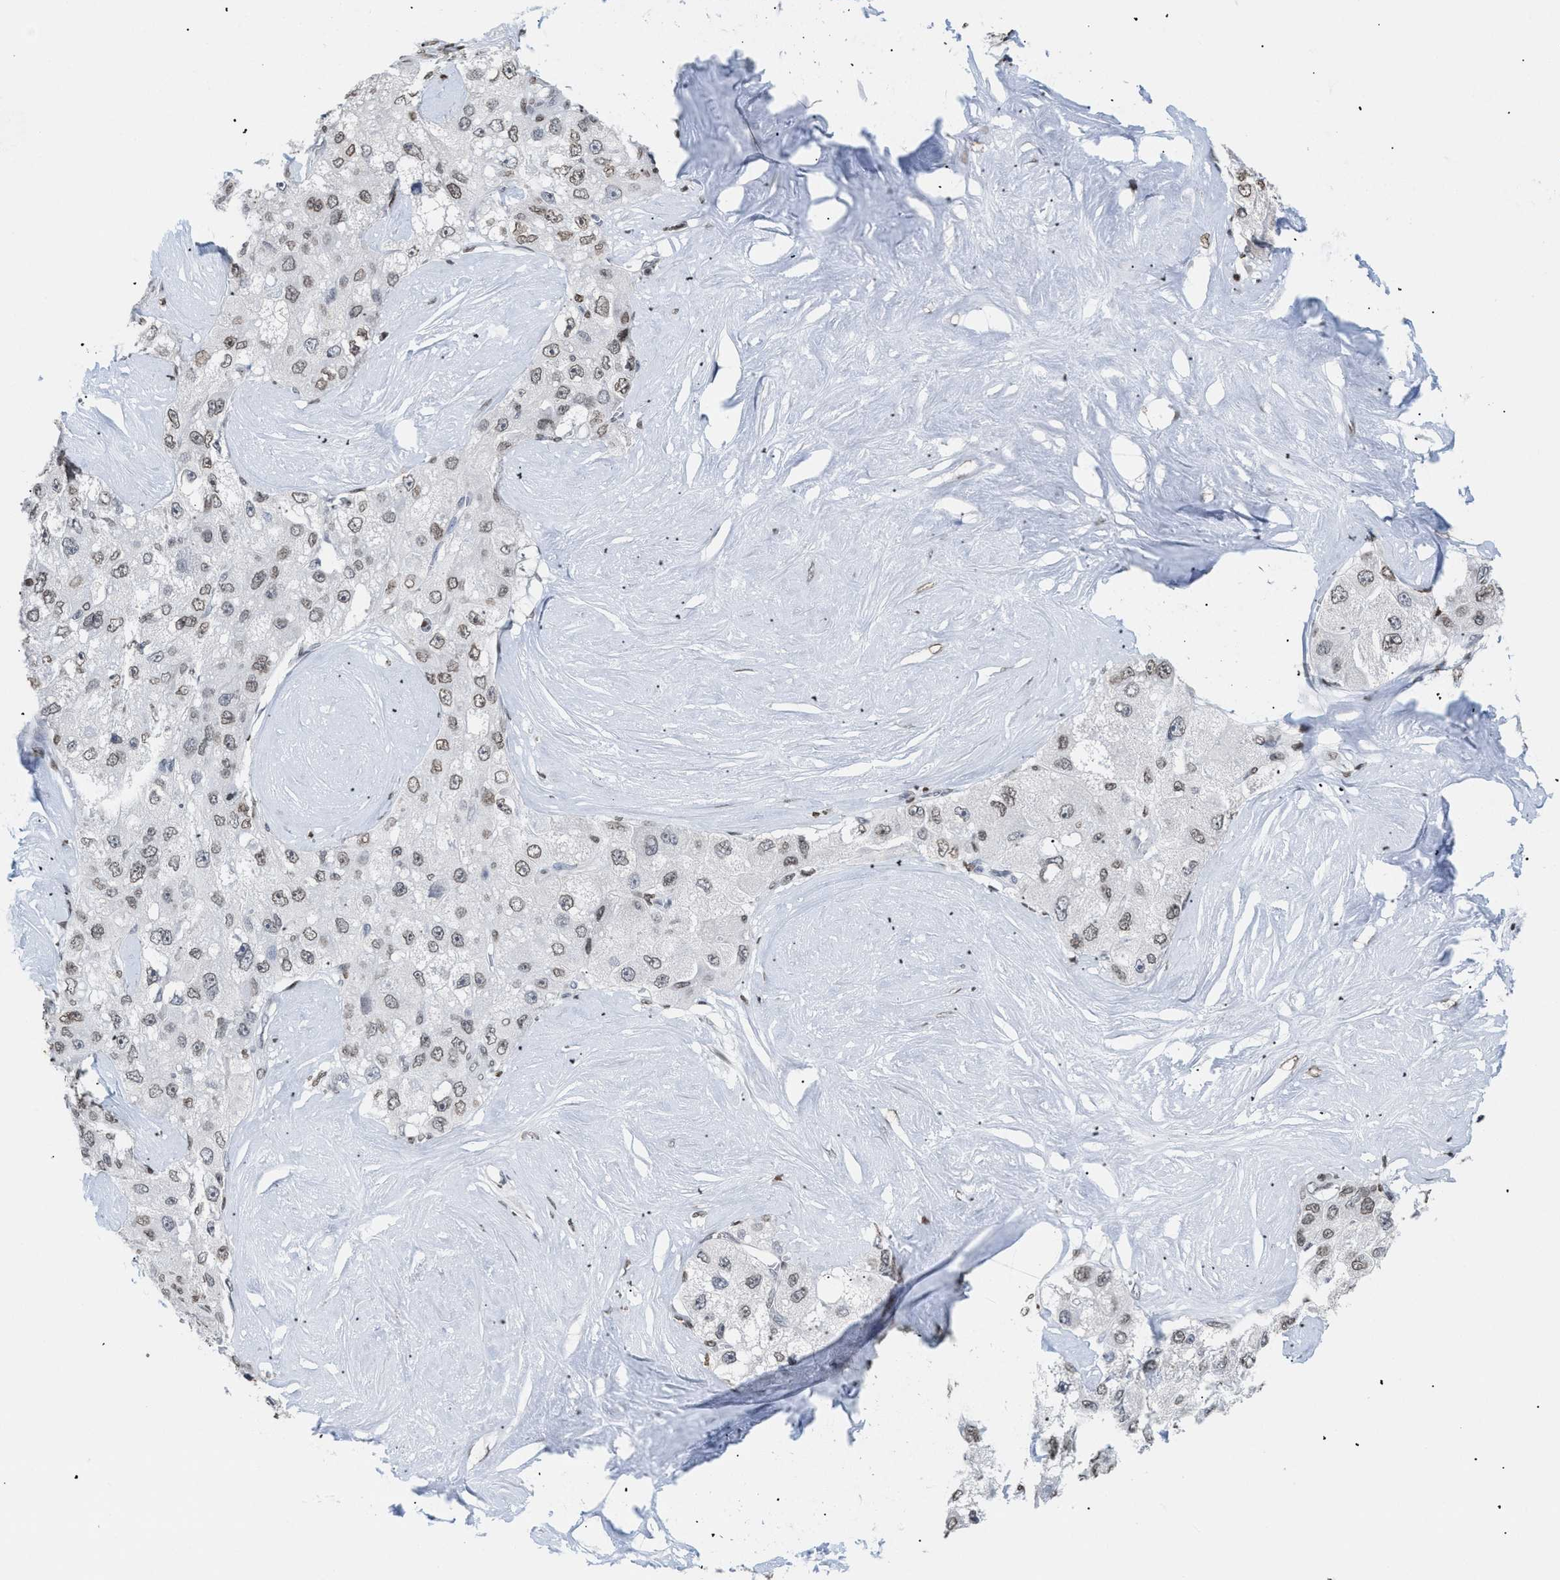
{"staining": {"intensity": "weak", "quantity": ">75%", "location": "nuclear"}, "tissue": "liver cancer", "cell_type": "Tumor cells", "image_type": "cancer", "snomed": [{"axis": "morphology", "description": "Carcinoma, Hepatocellular, NOS"}, {"axis": "topography", "description": "Liver"}], "caption": "High-power microscopy captured an immunohistochemistry (IHC) histopathology image of hepatocellular carcinoma (liver), revealing weak nuclear staining in about >75% of tumor cells.", "gene": "HMGN2", "patient": {"sex": "male", "age": 80}}